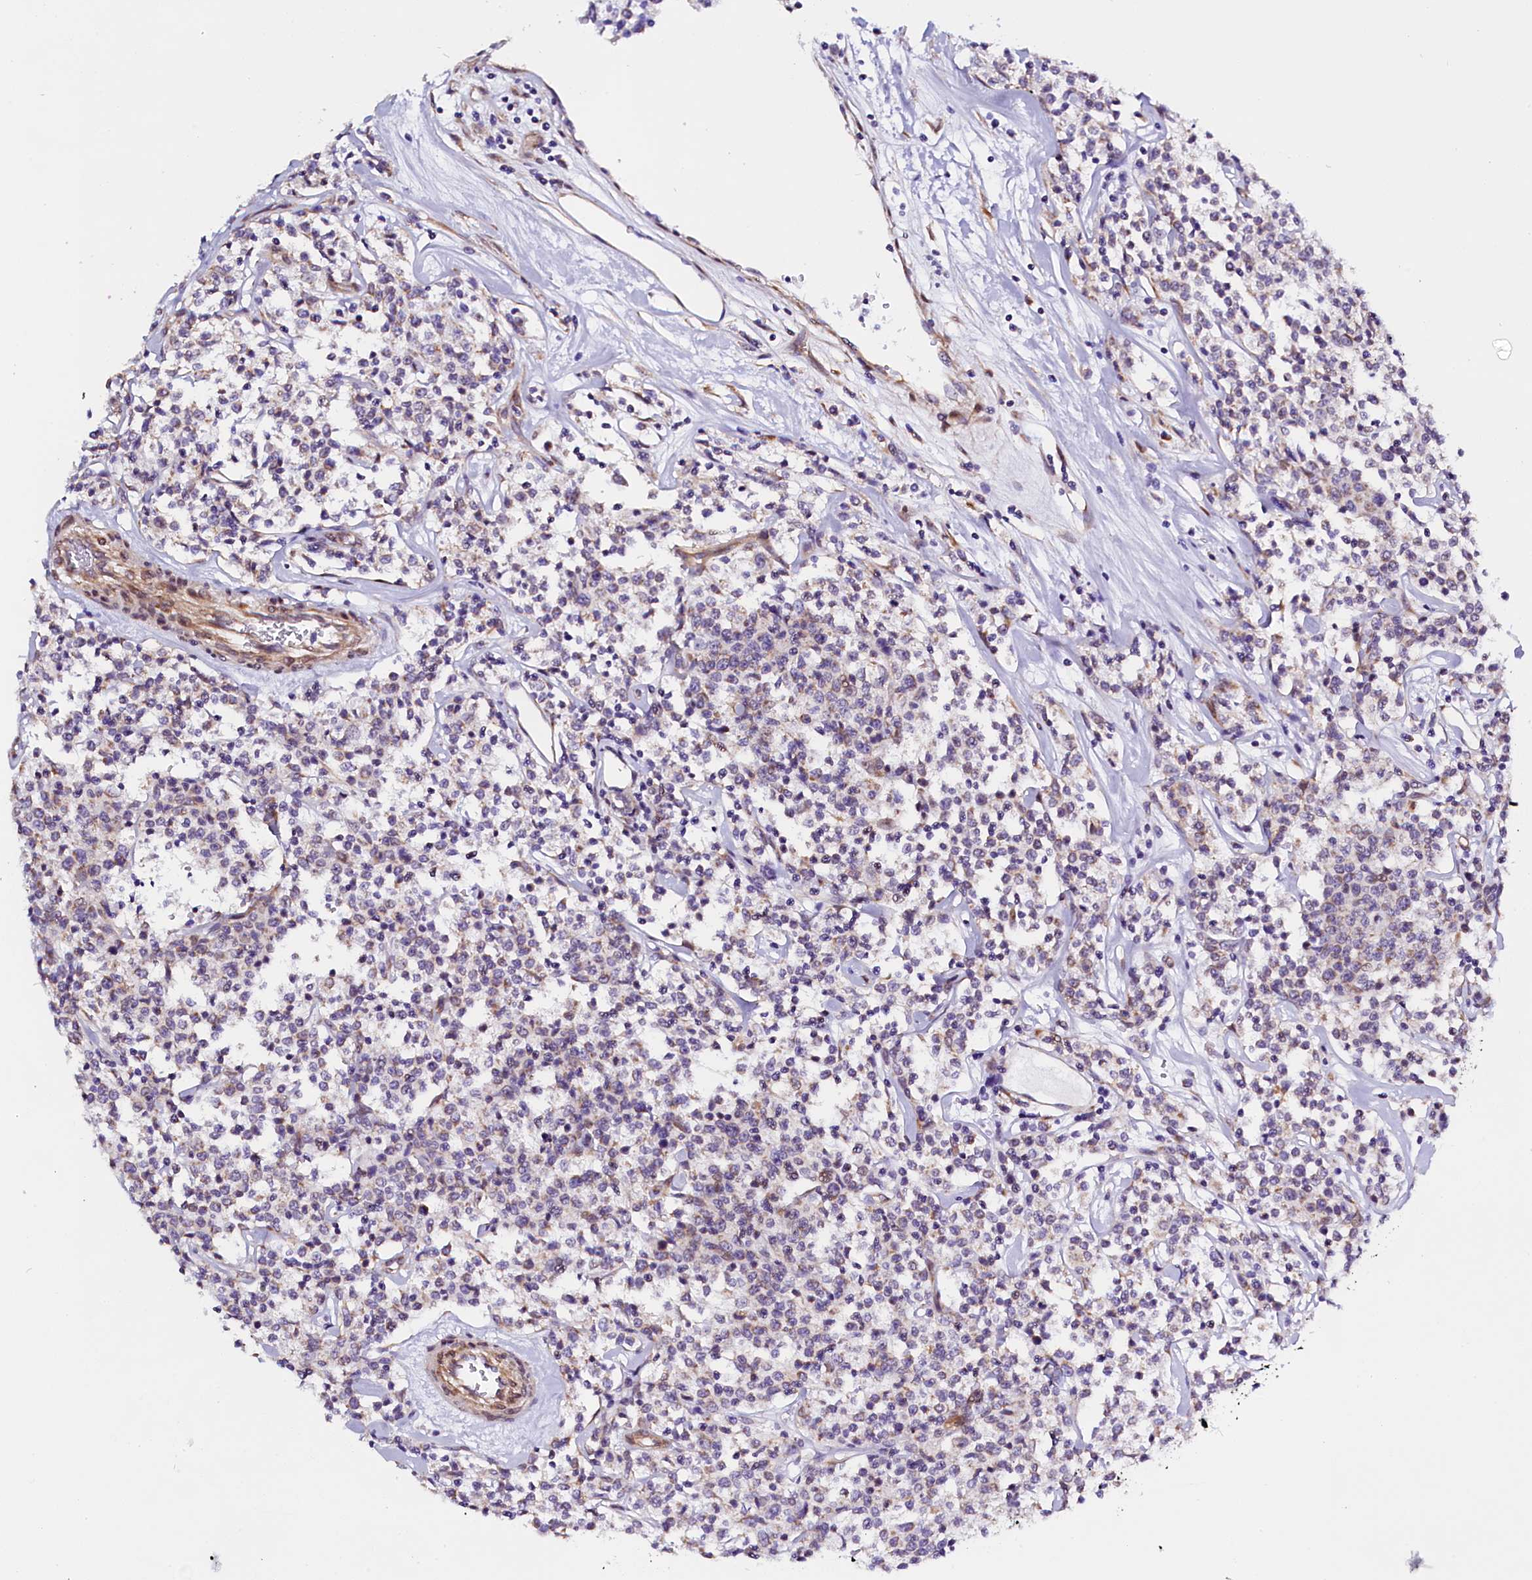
{"staining": {"intensity": "negative", "quantity": "none", "location": "none"}, "tissue": "lymphoma", "cell_type": "Tumor cells", "image_type": "cancer", "snomed": [{"axis": "morphology", "description": "Malignant lymphoma, non-Hodgkin's type, Low grade"}, {"axis": "topography", "description": "Small intestine"}], "caption": "This is an immunohistochemistry (IHC) image of lymphoma. There is no staining in tumor cells.", "gene": "UACA", "patient": {"sex": "female", "age": 59}}